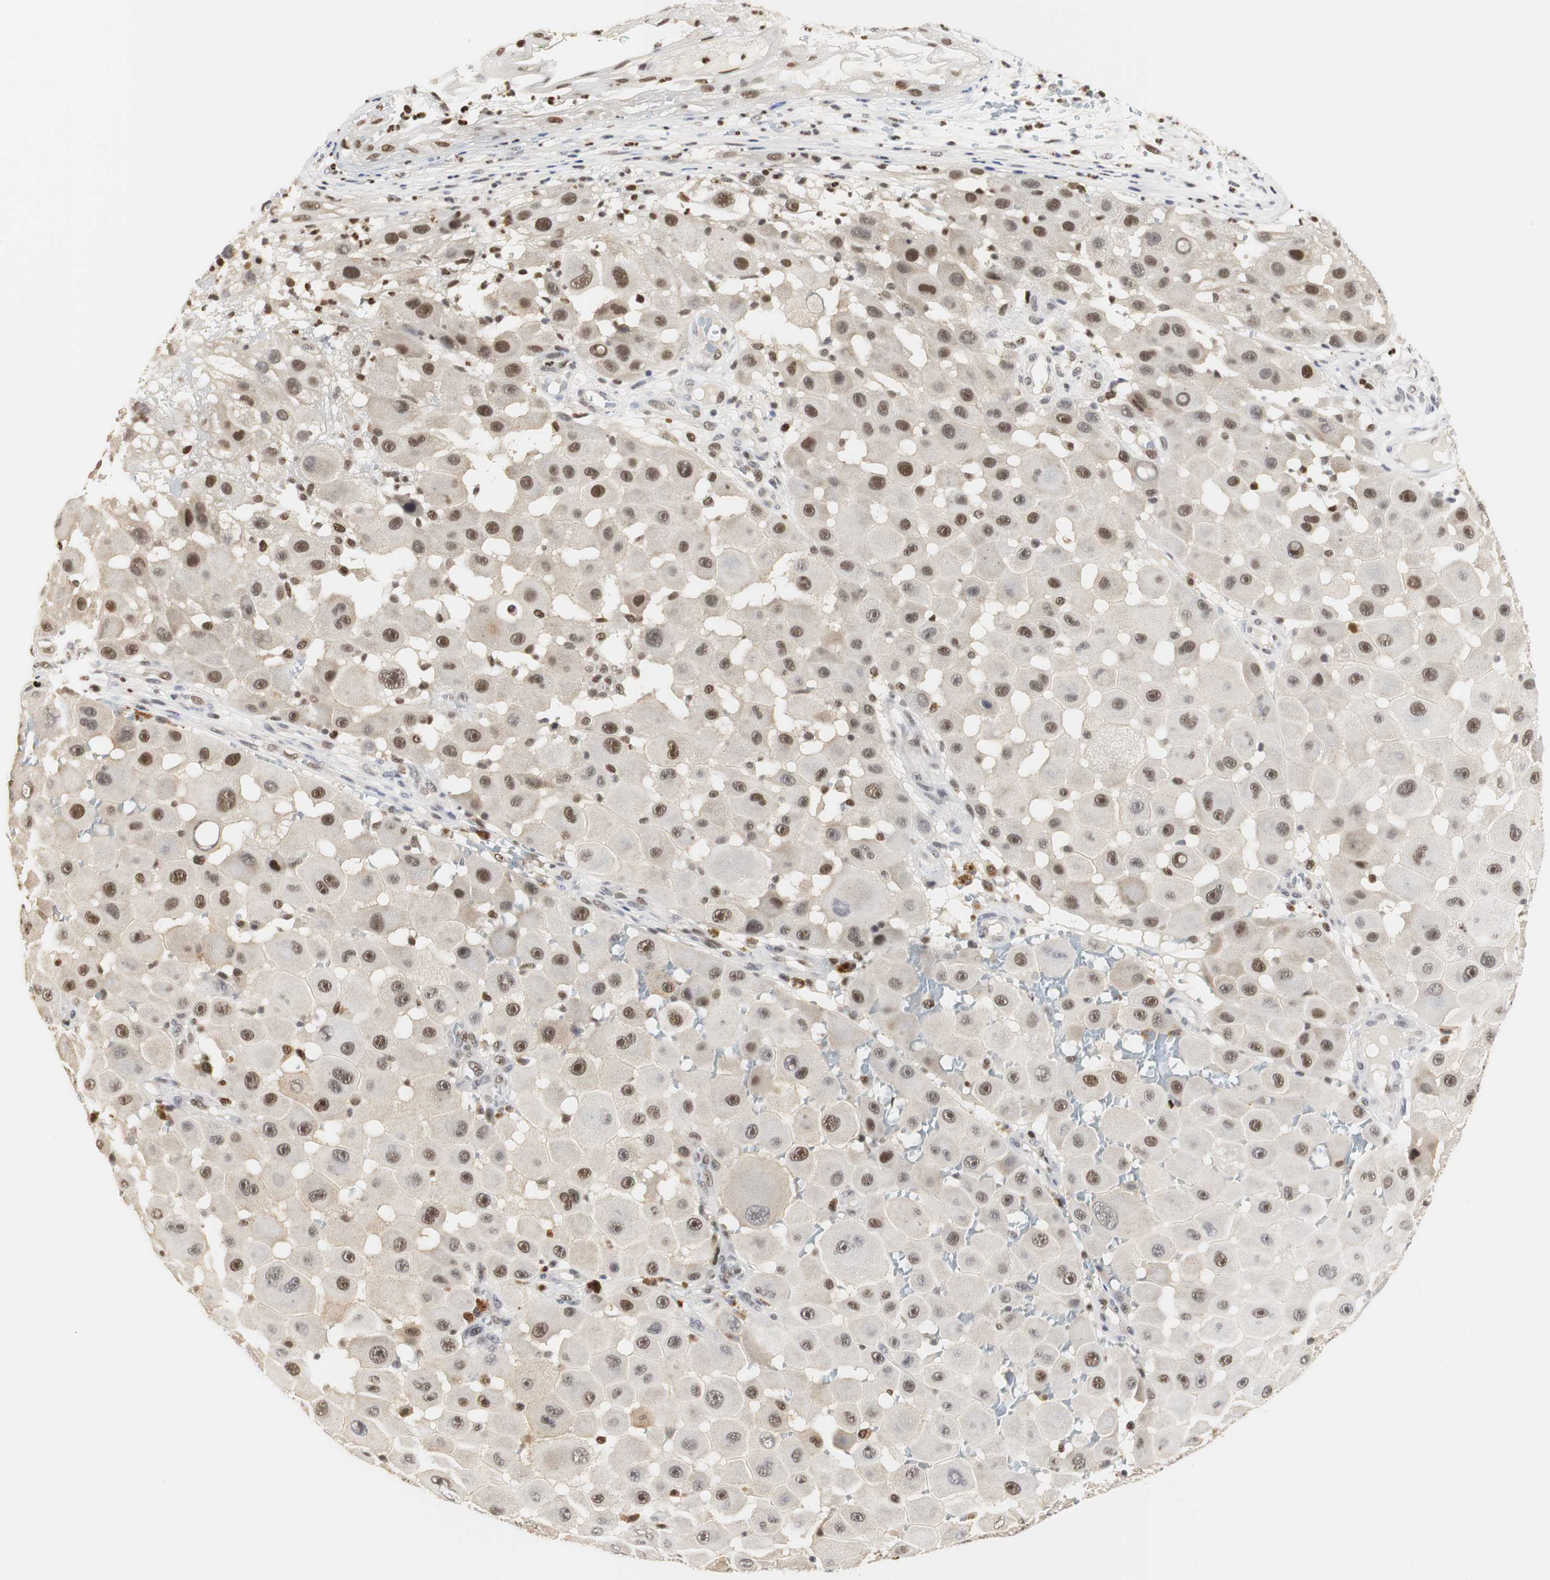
{"staining": {"intensity": "moderate", "quantity": ">75%", "location": "nuclear"}, "tissue": "melanoma", "cell_type": "Tumor cells", "image_type": "cancer", "snomed": [{"axis": "morphology", "description": "Malignant melanoma, NOS"}, {"axis": "topography", "description": "Skin"}], "caption": "Protein analysis of melanoma tissue demonstrates moderate nuclear staining in about >75% of tumor cells.", "gene": "ZFC3H1", "patient": {"sex": "female", "age": 81}}